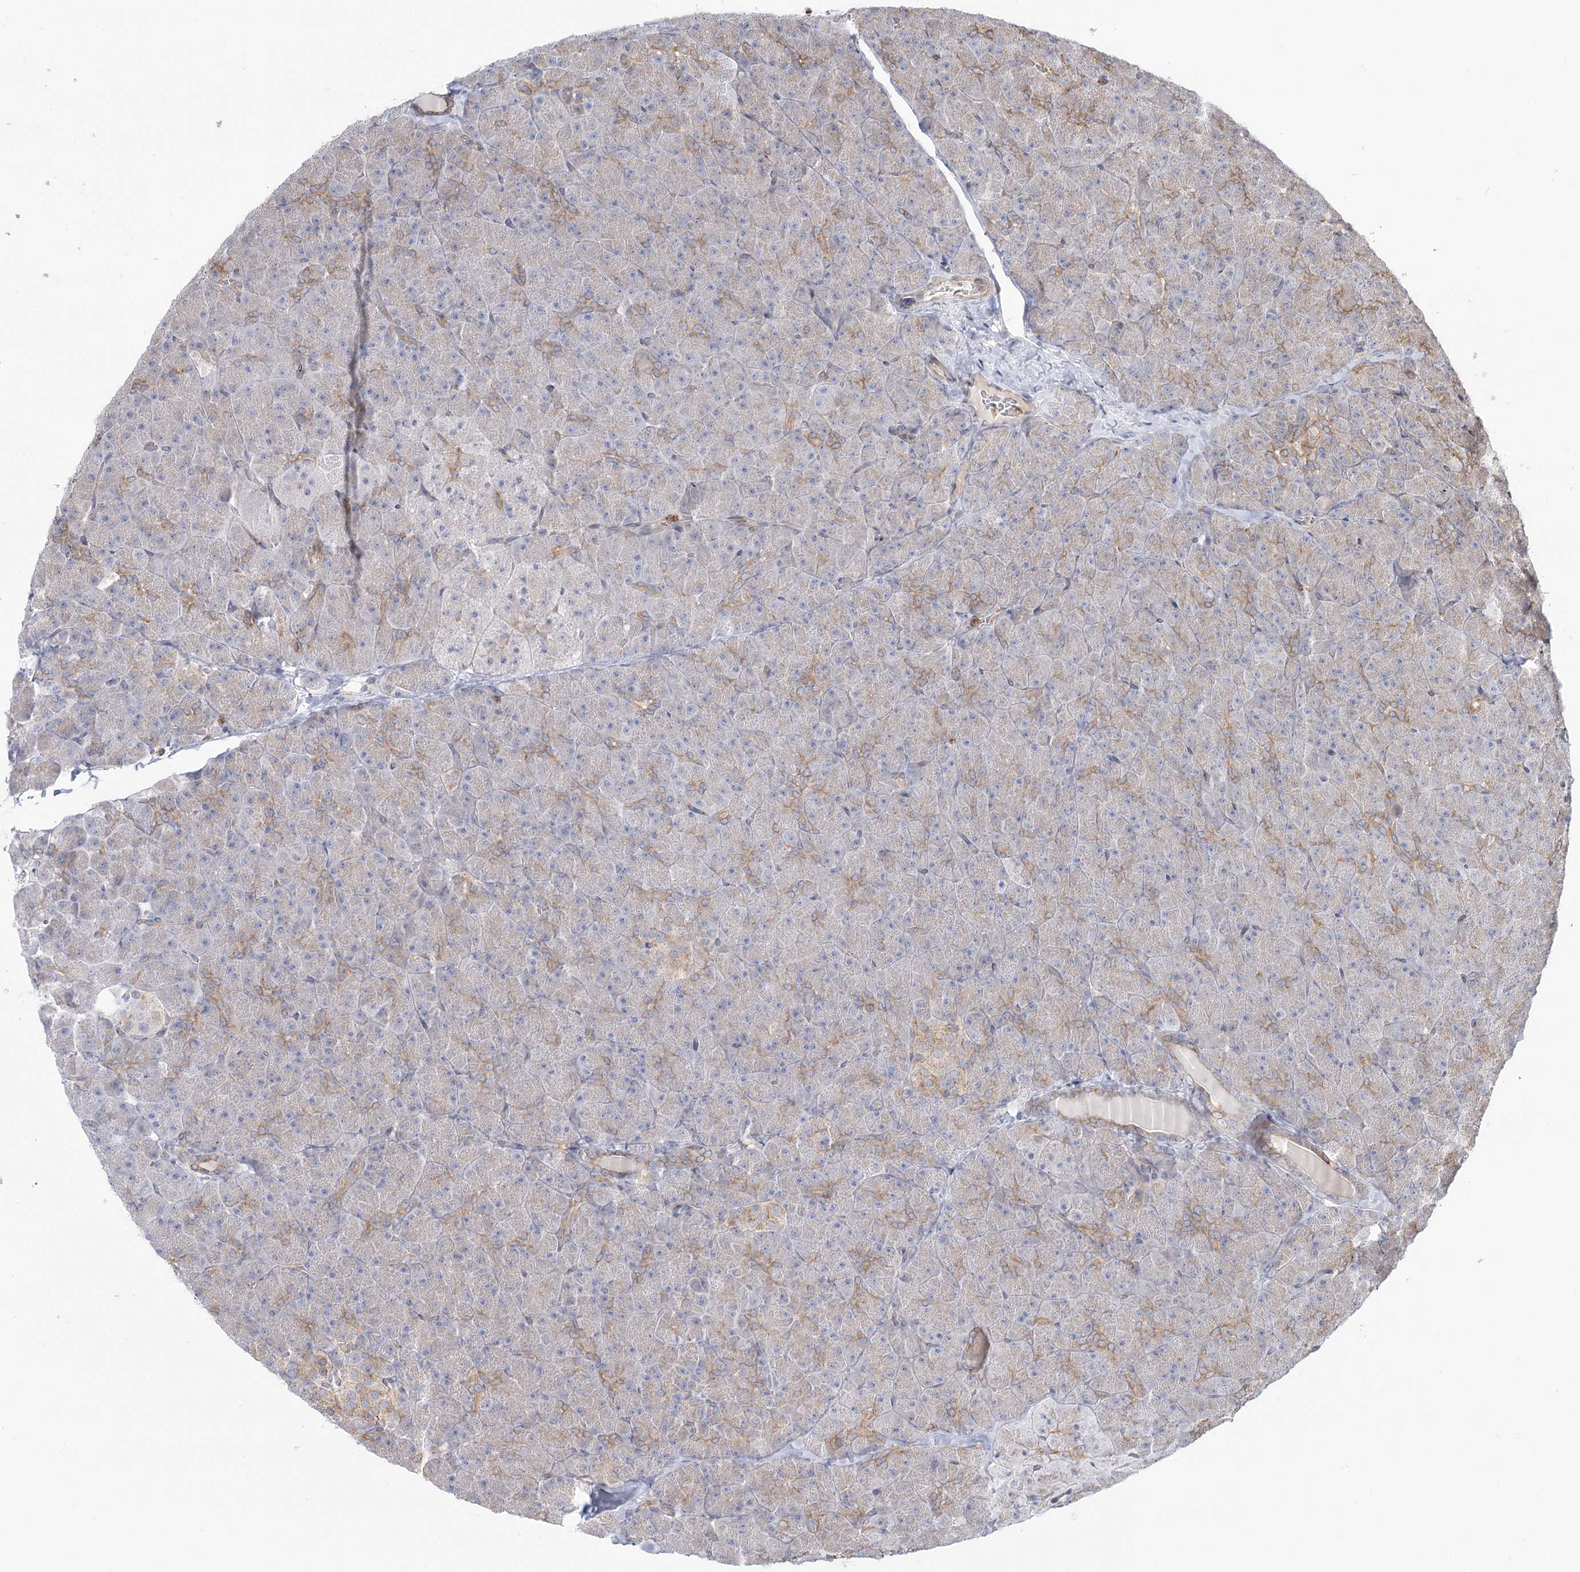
{"staining": {"intensity": "moderate", "quantity": "25%-75%", "location": "cytoplasmic/membranous"}, "tissue": "pancreas", "cell_type": "Exocrine glandular cells", "image_type": "normal", "snomed": [{"axis": "morphology", "description": "Normal tissue, NOS"}, {"axis": "topography", "description": "Pancreas"}], "caption": "Exocrine glandular cells show medium levels of moderate cytoplasmic/membranous positivity in approximately 25%-75% of cells in normal pancreas. Nuclei are stained in blue.", "gene": "MTMR3", "patient": {"sex": "male", "age": 36}}